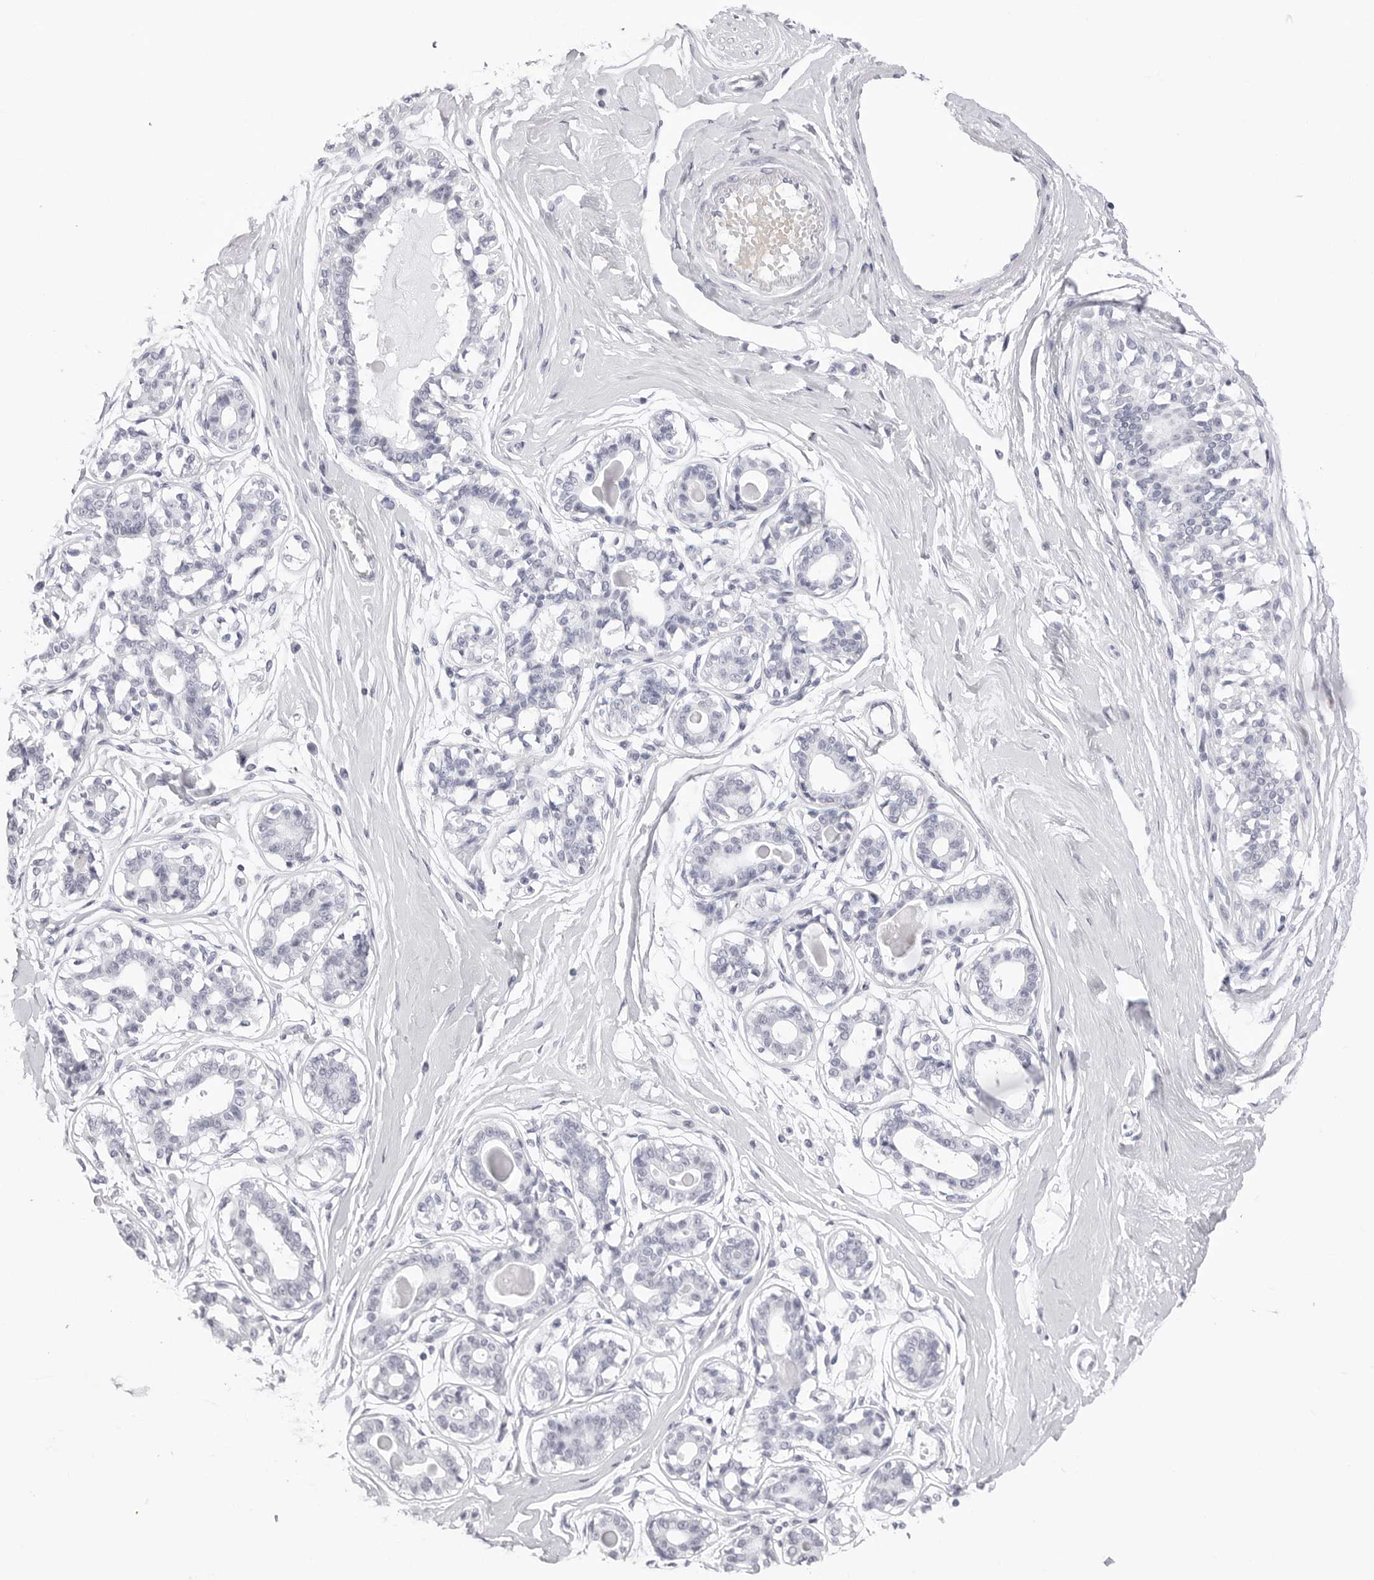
{"staining": {"intensity": "negative", "quantity": "none", "location": "none"}, "tissue": "breast", "cell_type": "Adipocytes", "image_type": "normal", "snomed": [{"axis": "morphology", "description": "Normal tissue, NOS"}, {"axis": "topography", "description": "Breast"}], "caption": "There is no significant positivity in adipocytes of breast. (IHC, brightfield microscopy, high magnification).", "gene": "TSSK1B", "patient": {"sex": "female", "age": 45}}